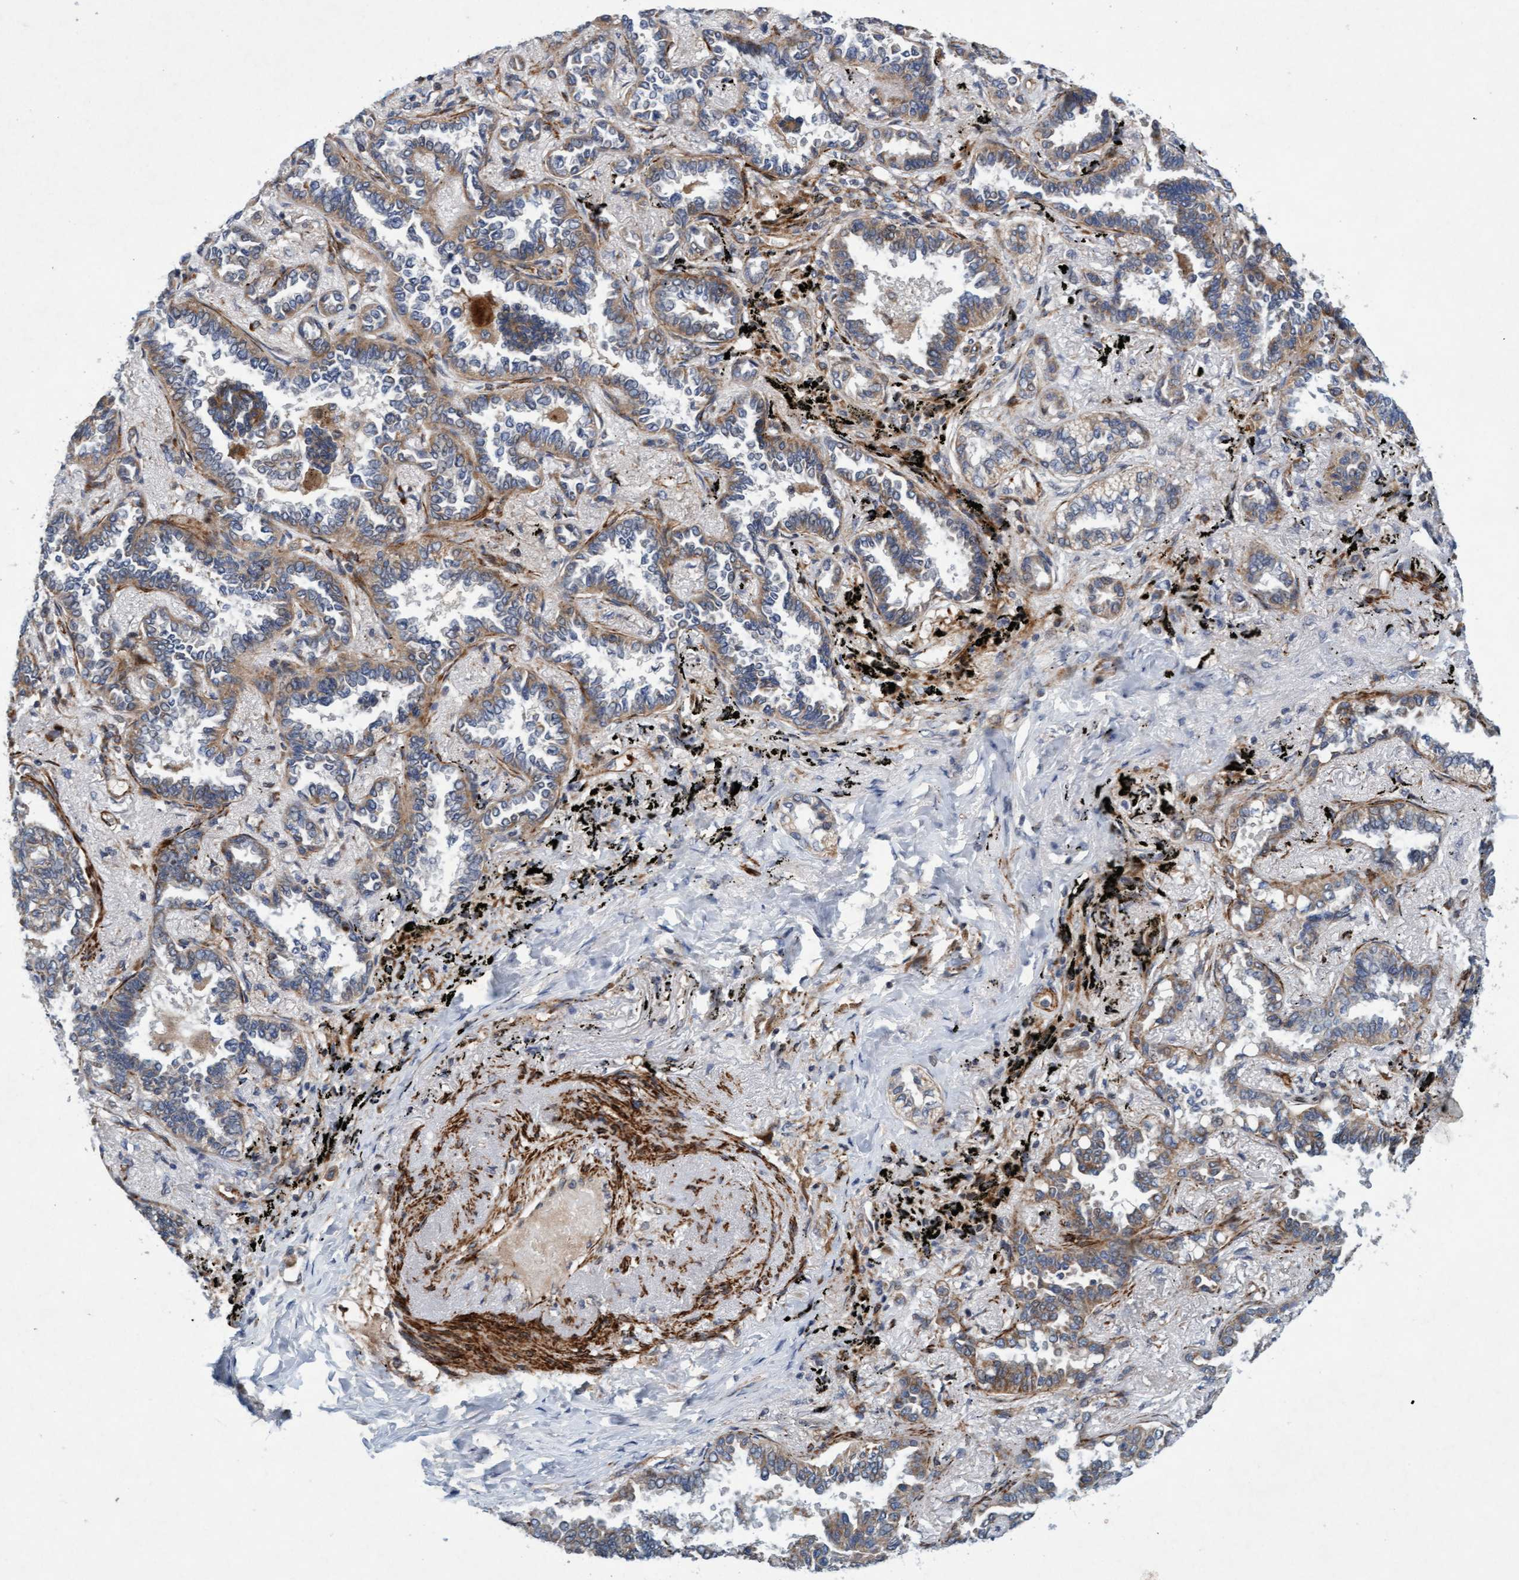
{"staining": {"intensity": "weak", "quantity": ">75%", "location": "cytoplasmic/membranous"}, "tissue": "lung cancer", "cell_type": "Tumor cells", "image_type": "cancer", "snomed": [{"axis": "morphology", "description": "Adenocarcinoma, NOS"}, {"axis": "topography", "description": "Lung"}], "caption": "A photomicrograph showing weak cytoplasmic/membranous staining in approximately >75% of tumor cells in lung cancer (adenocarcinoma), as visualized by brown immunohistochemical staining.", "gene": "TMEM70", "patient": {"sex": "male", "age": 59}}